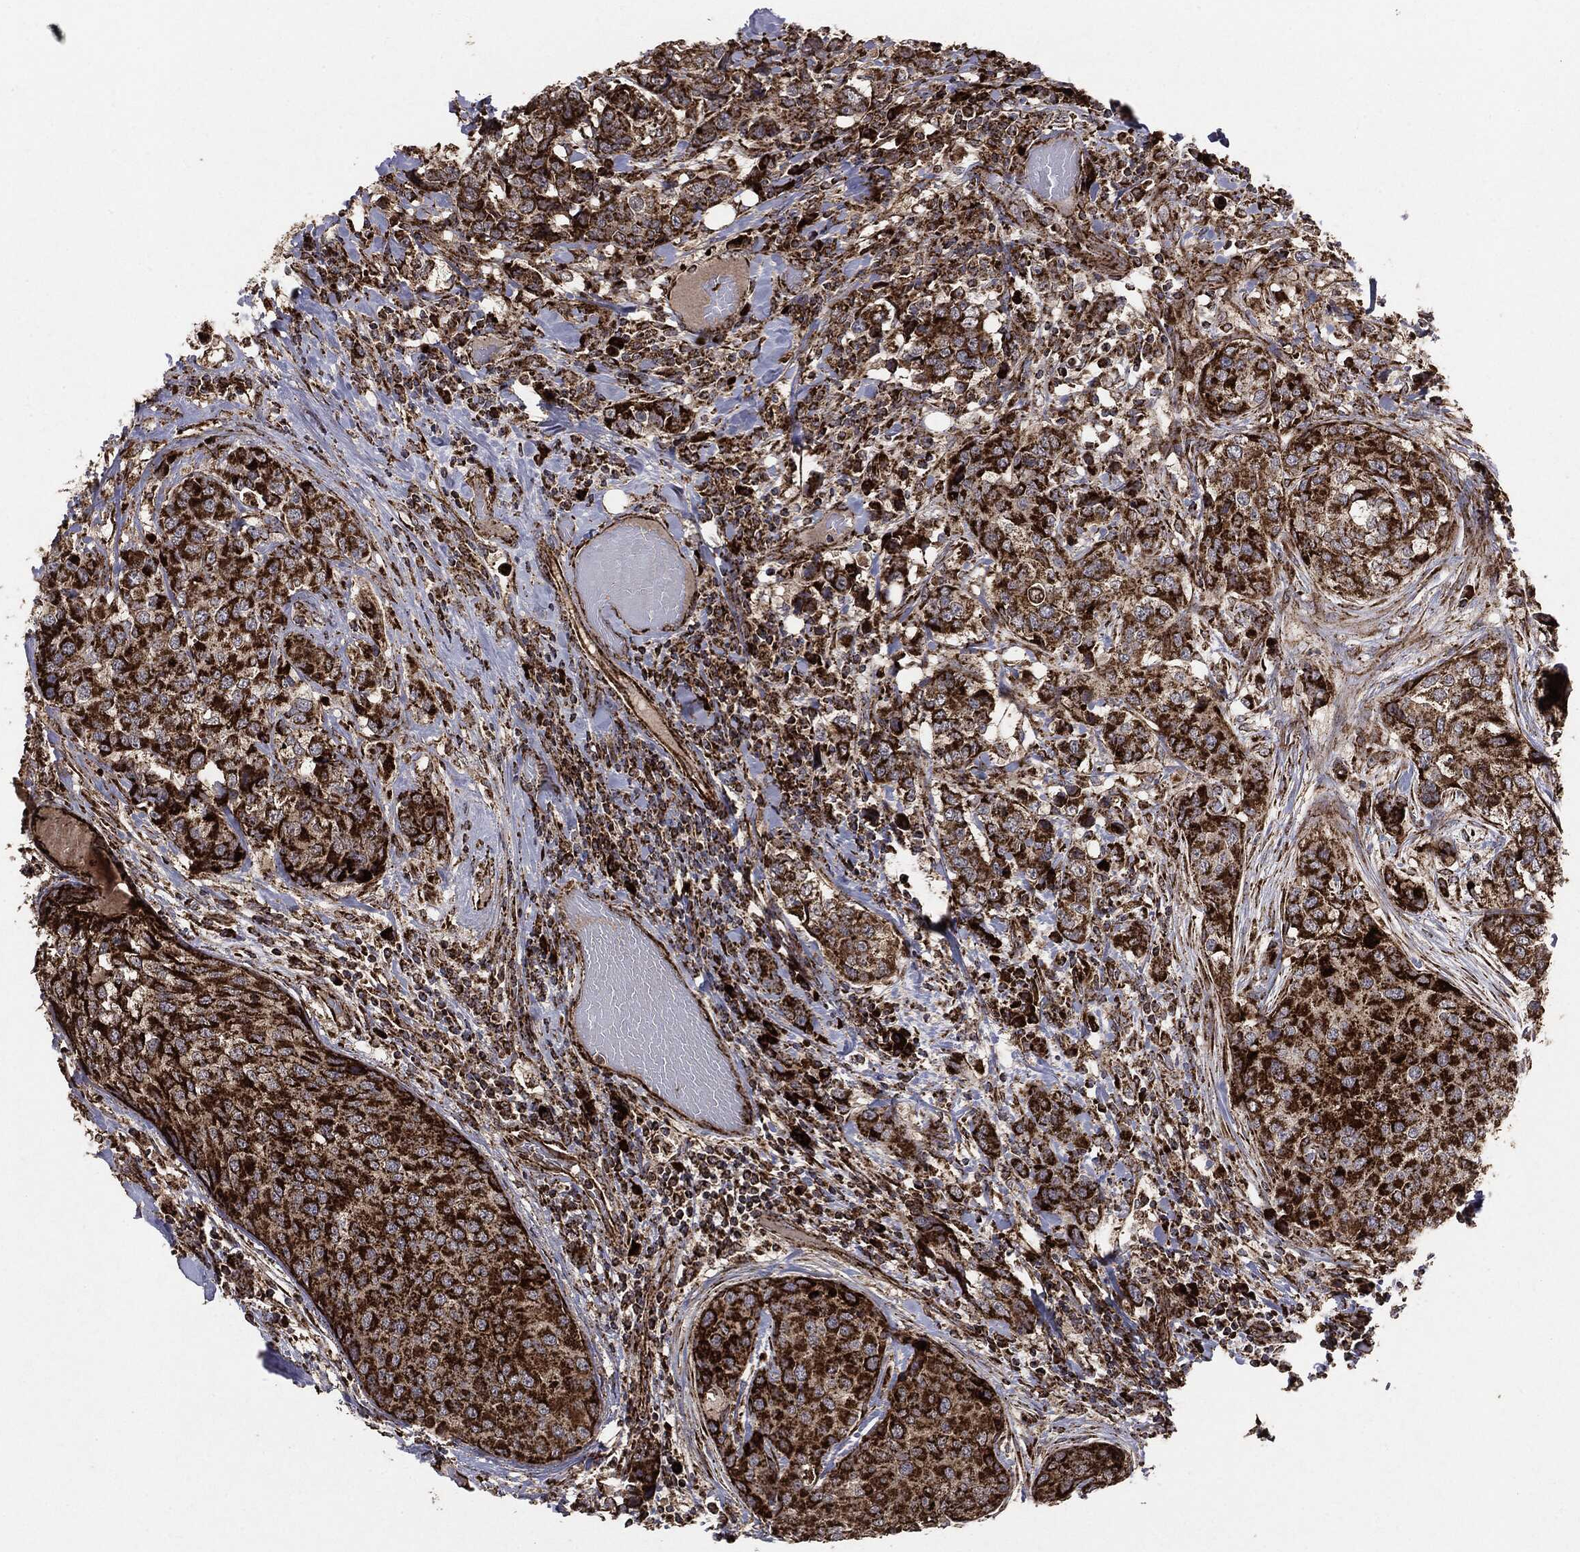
{"staining": {"intensity": "strong", "quantity": ">75%", "location": "cytoplasmic/membranous"}, "tissue": "breast cancer", "cell_type": "Tumor cells", "image_type": "cancer", "snomed": [{"axis": "morphology", "description": "Lobular carcinoma"}, {"axis": "topography", "description": "Breast"}], "caption": "Protein analysis of lobular carcinoma (breast) tissue exhibits strong cytoplasmic/membranous staining in about >75% of tumor cells.", "gene": "MAP2K1", "patient": {"sex": "female", "age": 59}}